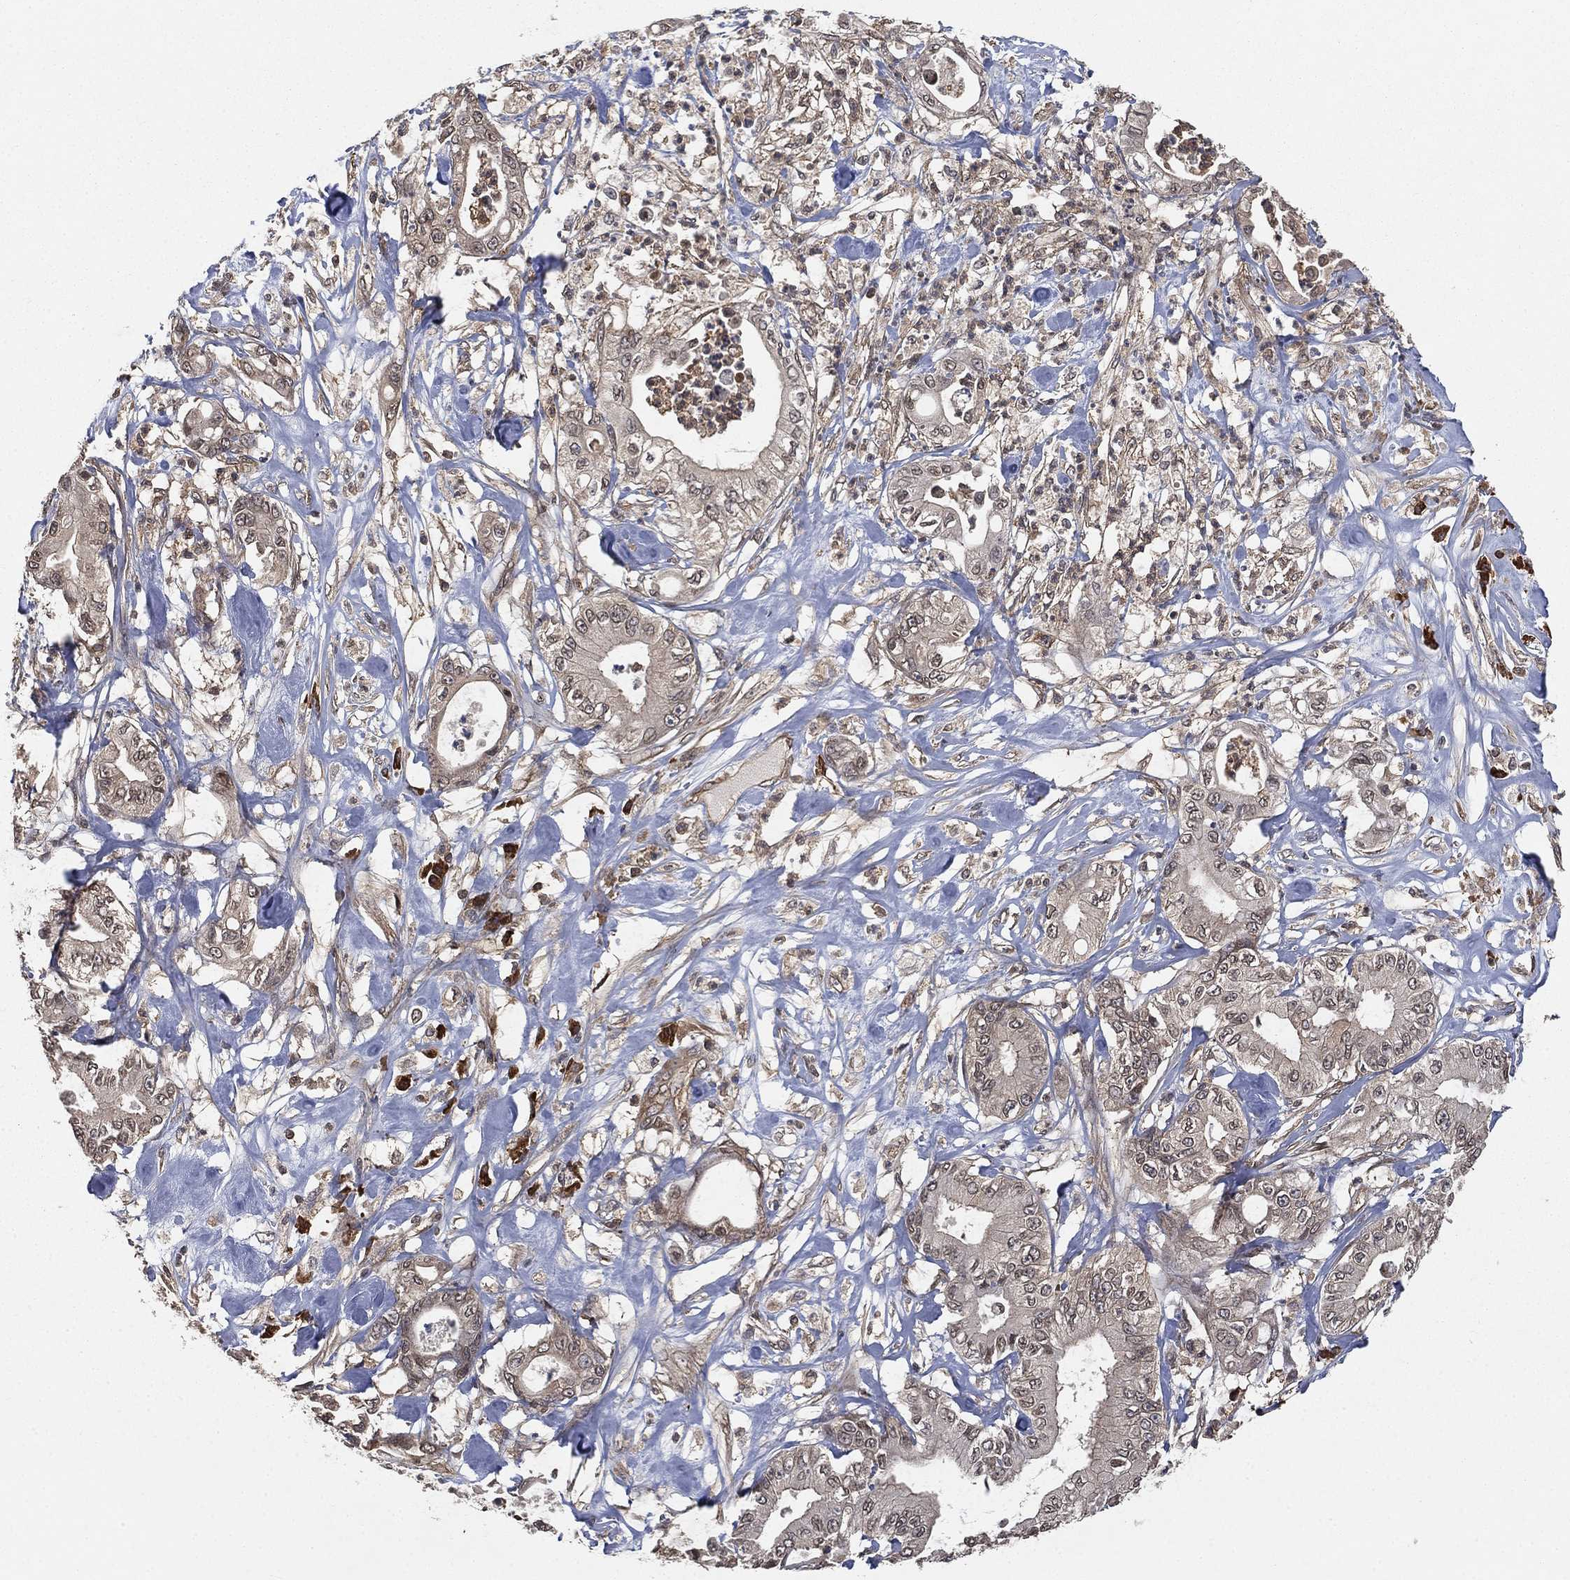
{"staining": {"intensity": "weak", "quantity": "25%-75%", "location": "cytoplasmic/membranous"}, "tissue": "pancreatic cancer", "cell_type": "Tumor cells", "image_type": "cancer", "snomed": [{"axis": "morphology", "description": "Adenocarcinoma, NOS"}, {"axis": "topography", "description": "Pancreas"}], "caption": "The histopathology image demonstrates immunohistochemical staining of pancreatic cancer. There is weak cytoplasmic/membranous staining is seen in about 25%-75% of tumor cells.", "gene": "UBA5", "patient": {"sex": "male", "age": 71}}